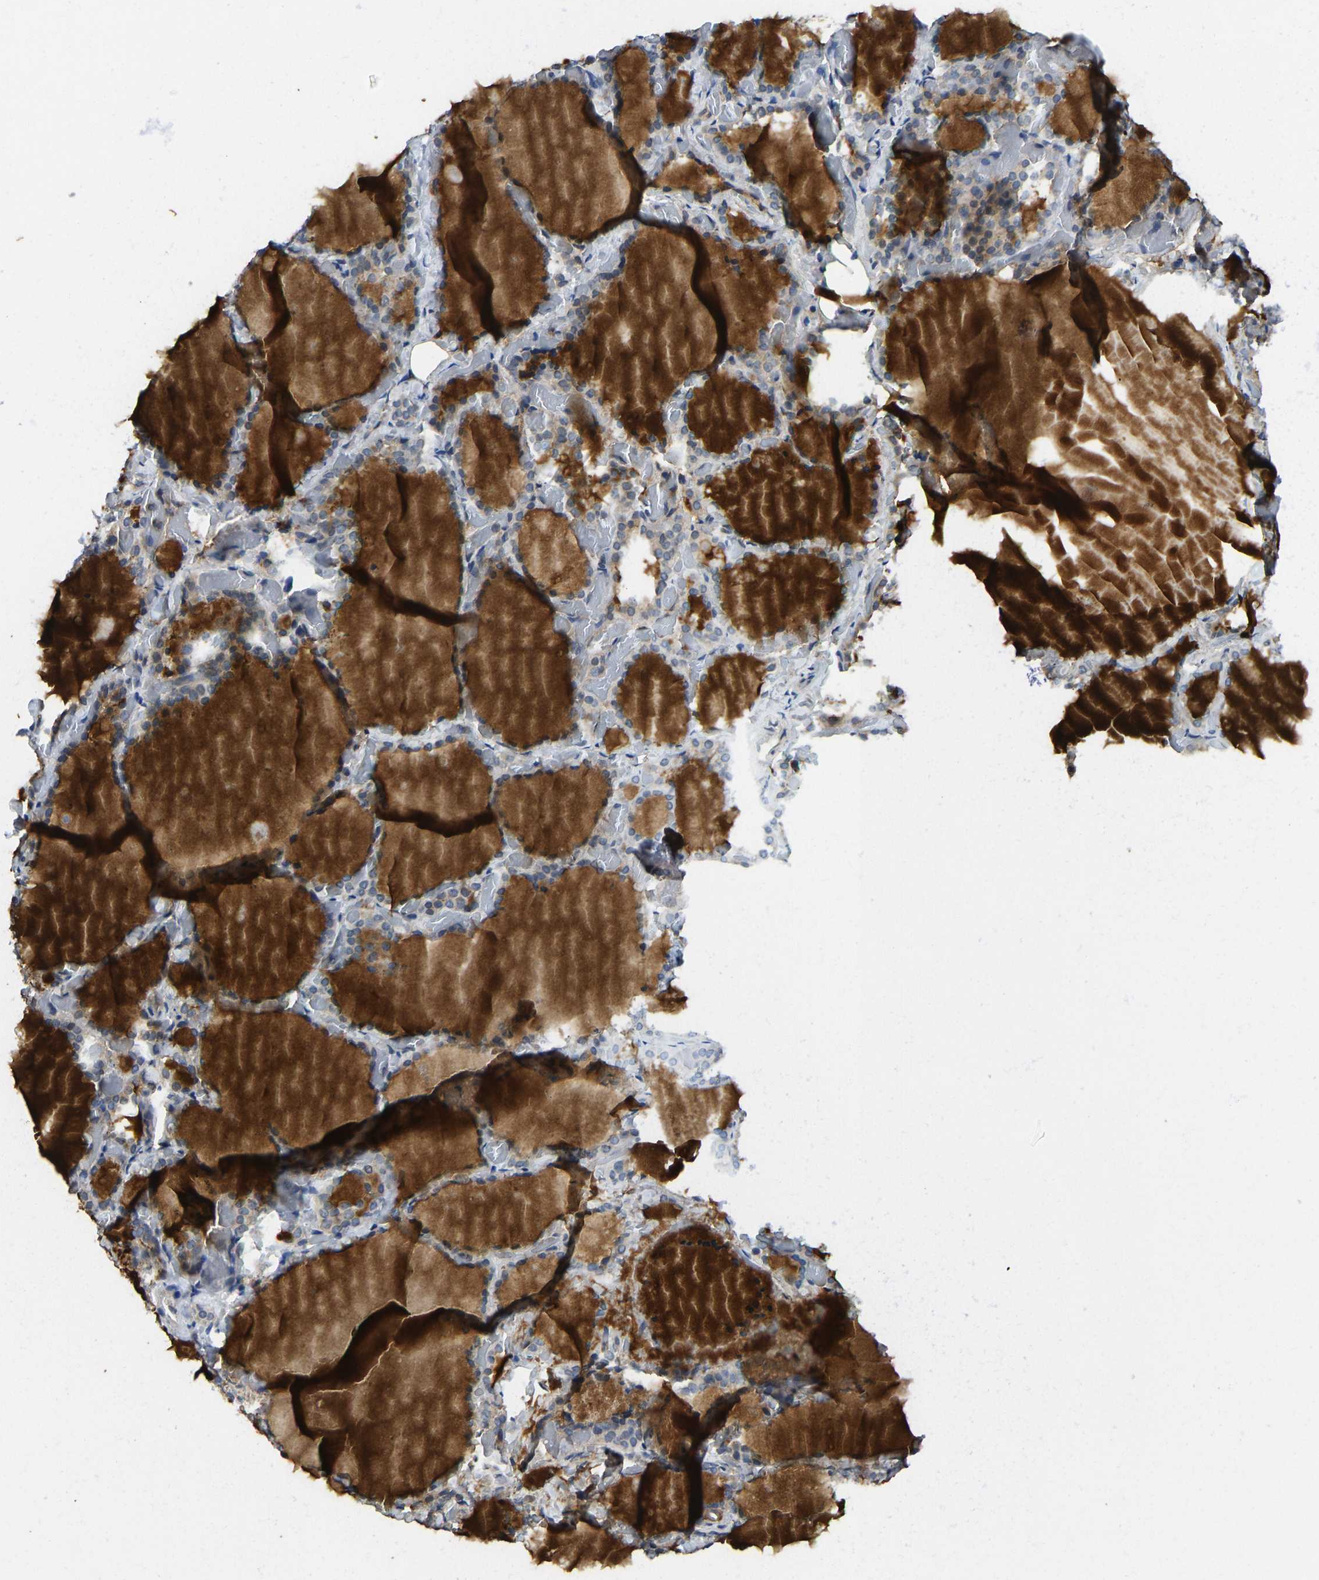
{"staining": {"intensity": "moderate", "quantity": "25%-75%", "location": "cytoplasmic/membranous"}, "tissue": "thyroid gland", "cell_type": "Glandular cells", "image_type": "normal", "snomed": [{"axis": "morphology", "description": "Normal tissue, NOS"}, {"axis": "topography", "description": "Thyroid gland"}], "caption": "Glandular cells demonstrate medium levels of moderate cytoplasmic/membranous staining in about 25%-75% of cells in benign human thyroid gland.", "gene": "NDRG3", "patient": {"sex": "female", "age": 44}}